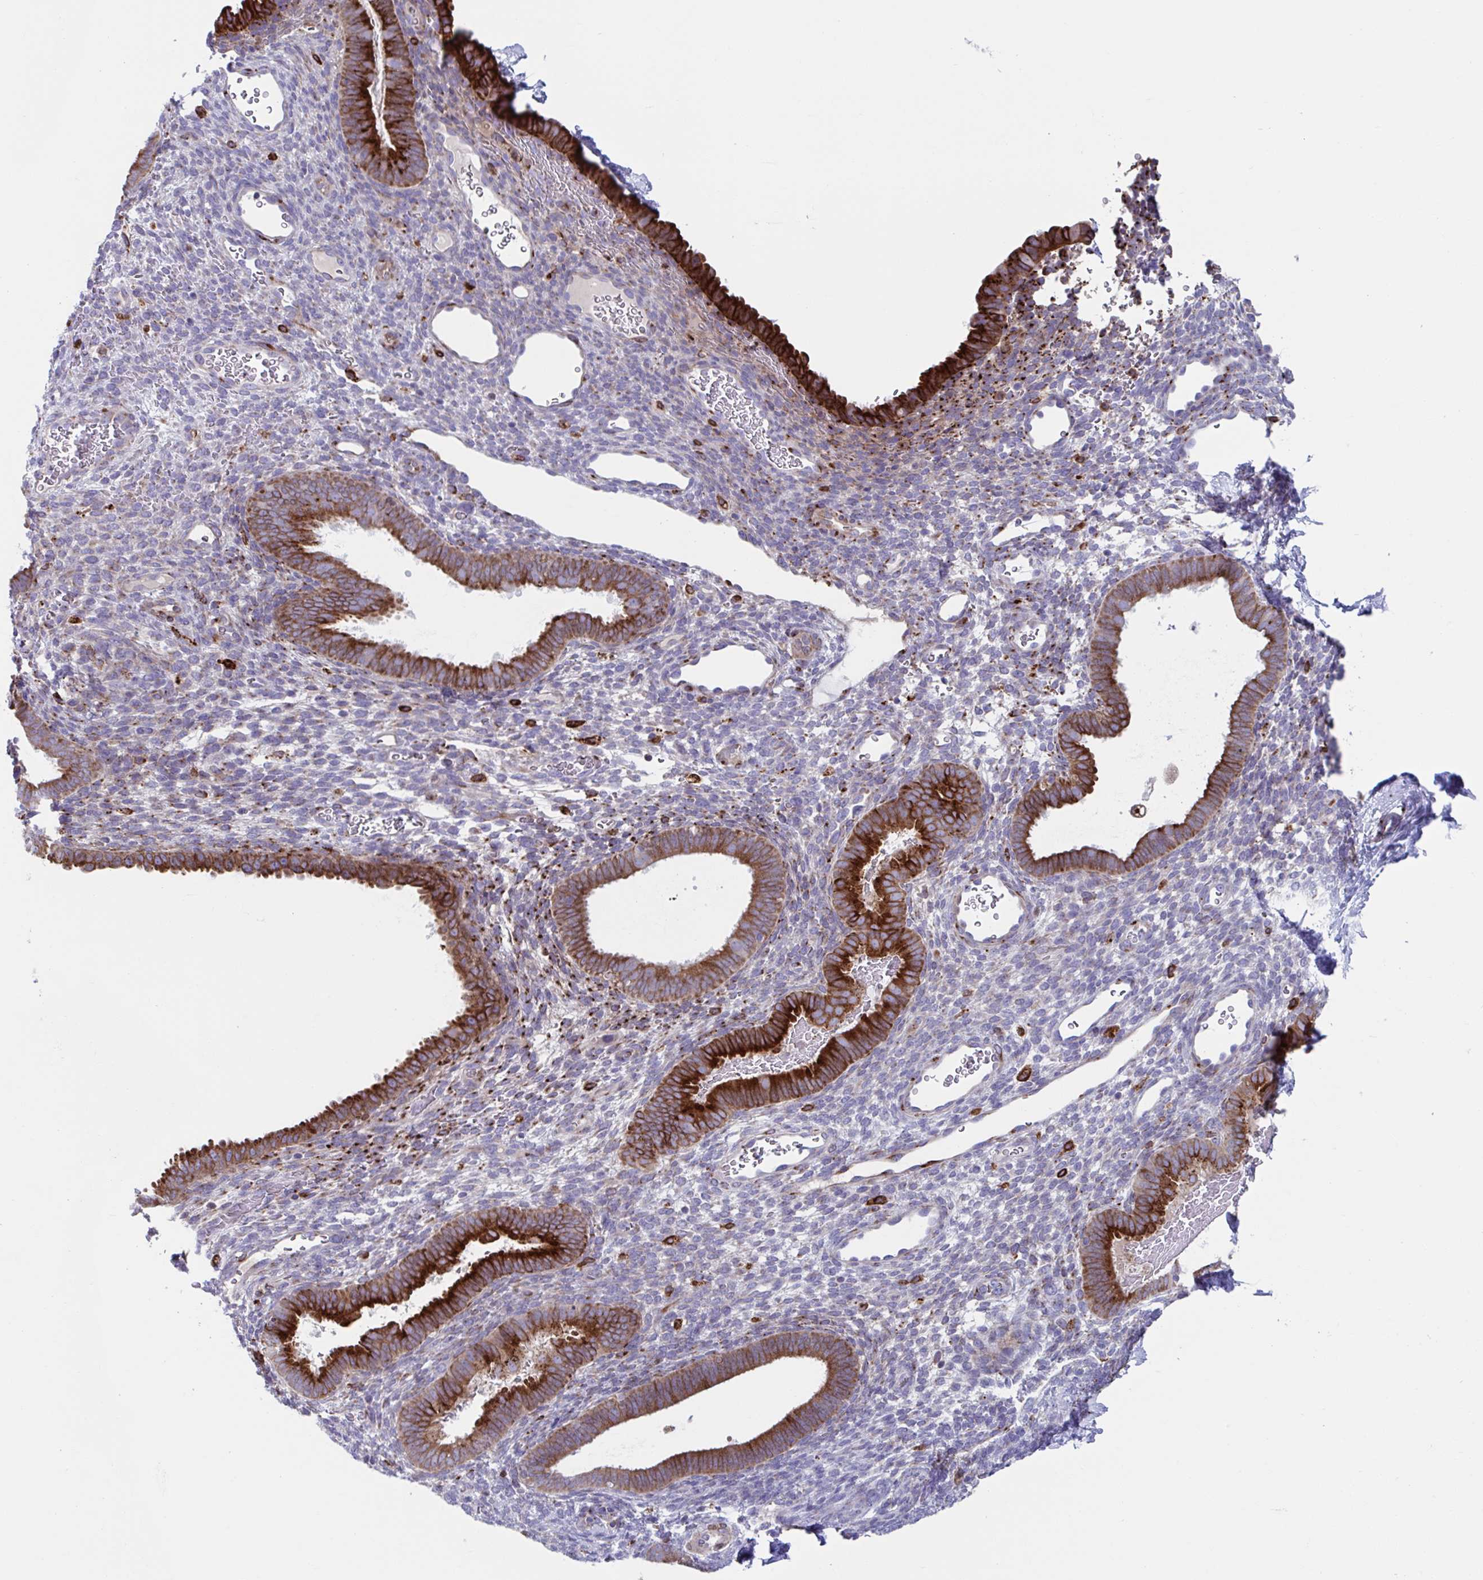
{"staining": {"intensity": "strong", "quantity": "<25%", "location": "cytoplasmic/membranous"}, "tissue": "endometrium", "cell_type": "Cells in endometrial stroma", "image_type": "normal", "snomed": [{"axis": "morphology", "description": "Normal tissue, NOS"}, {"axis": "topography", "description": "Endometrium"}], "caption": "Cells in endometrial stroma reveal strong cytoplasmic/membranous positivity in approximately <25% of cells in unremarkable endometrium. Immunohistochemistry stains the protein in brown and the nuclei are stained blue.", "gene": "RFK", "patient": {"sex": "female", "age": 34}}